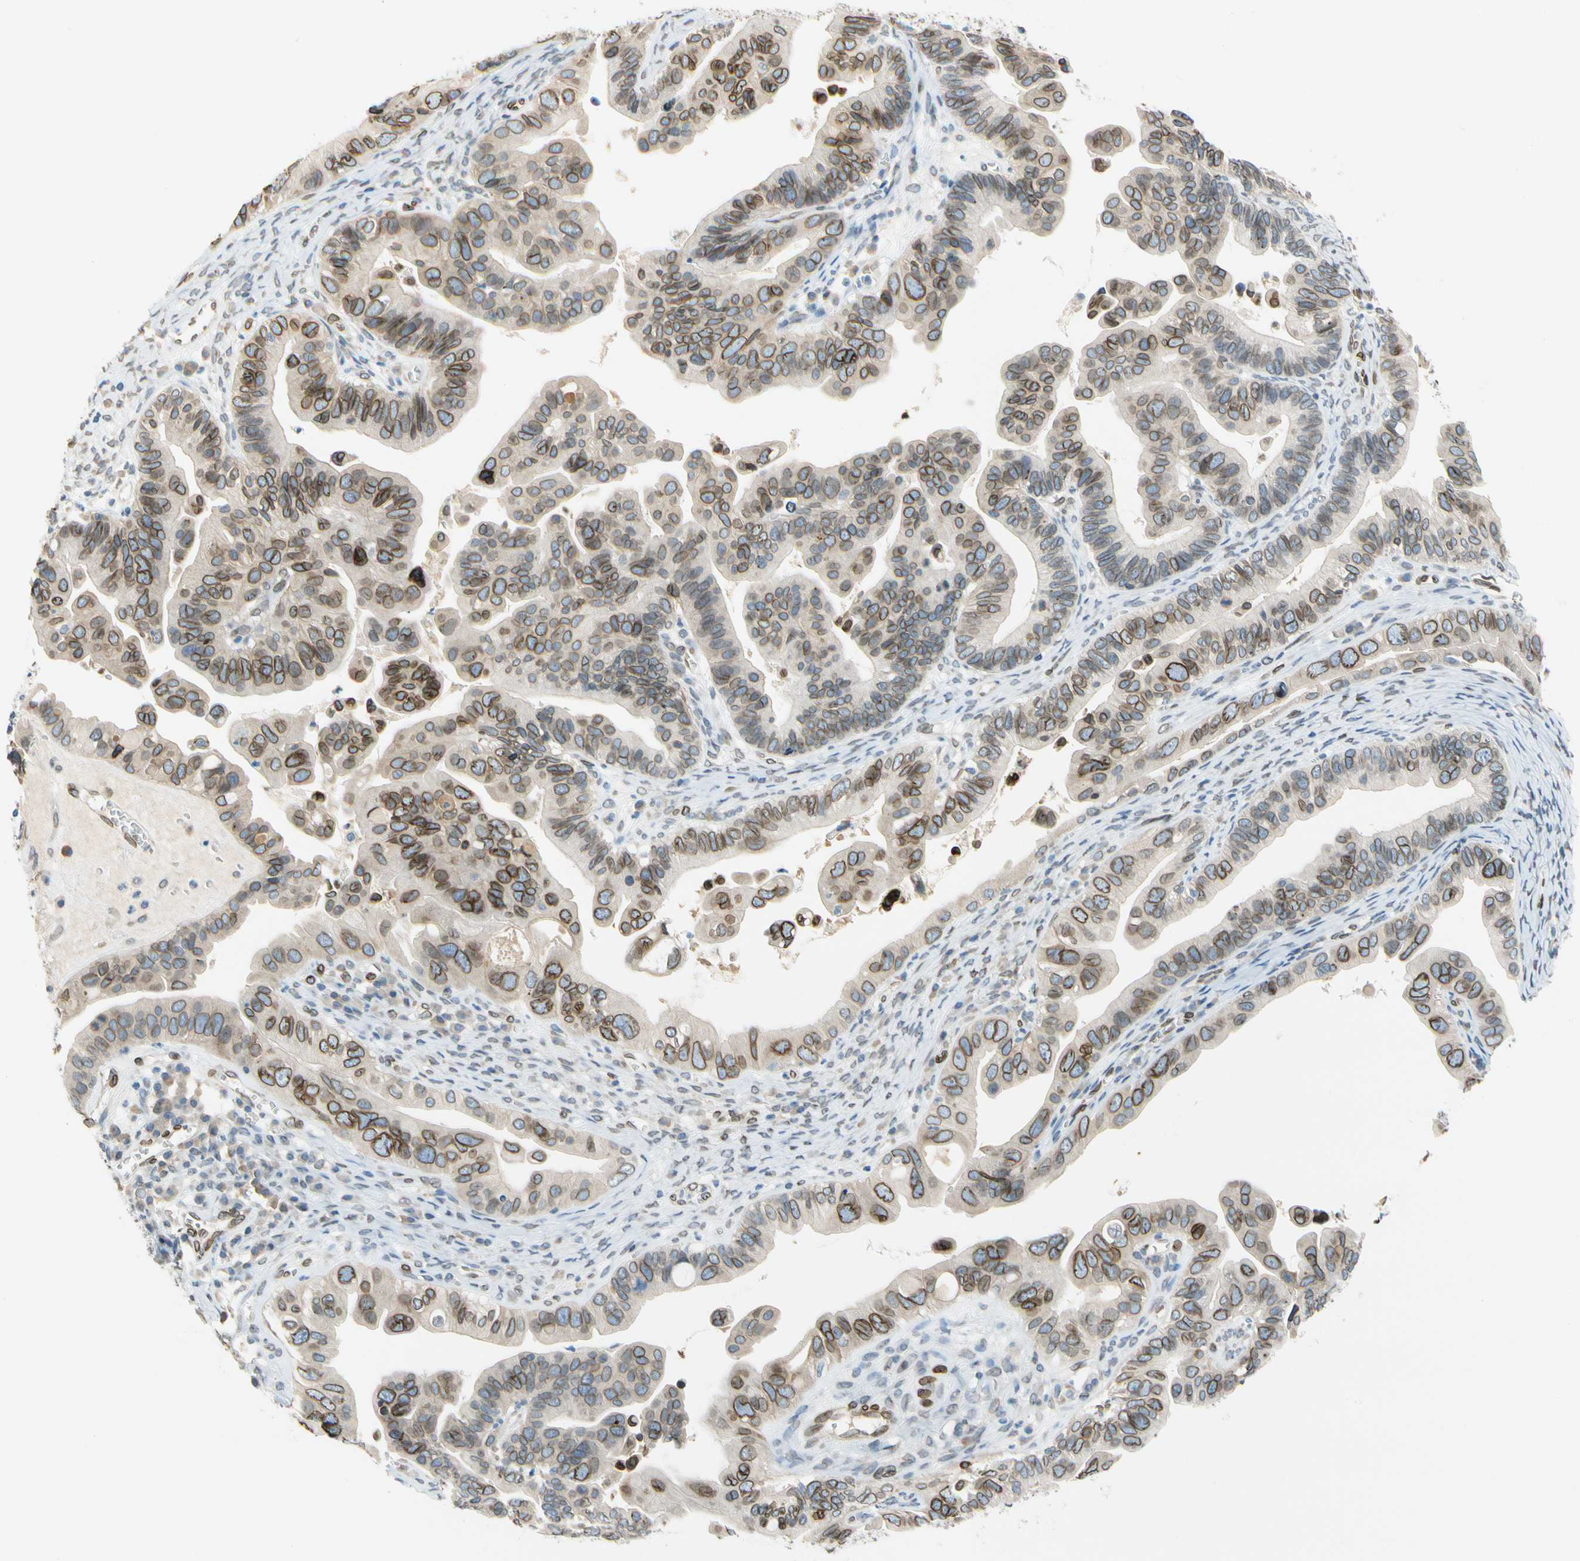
{"staining": {"intensity": "moderate", "quantity": ">75%", "location": "cytoplasmic/membranous,nuclear"}, "tissue": "ovarian cancer", "cell_type": "Tumor cells", "image_type": "cancer", "snomed": [{"axis": "morphology", "description": "Cystadenocarcinoma, serous, NOS"}, {"axis": "topography", "description": "Ovary"}], "caption": "Protein staining by immunohistochemistry exhibits moderate cytoplasmic/membranous and nuclear staining in approximately >75% of tumor cells in ovarian cancer.", "gene": "SUN1", "patient": {"sex": "female", "age": 56}}